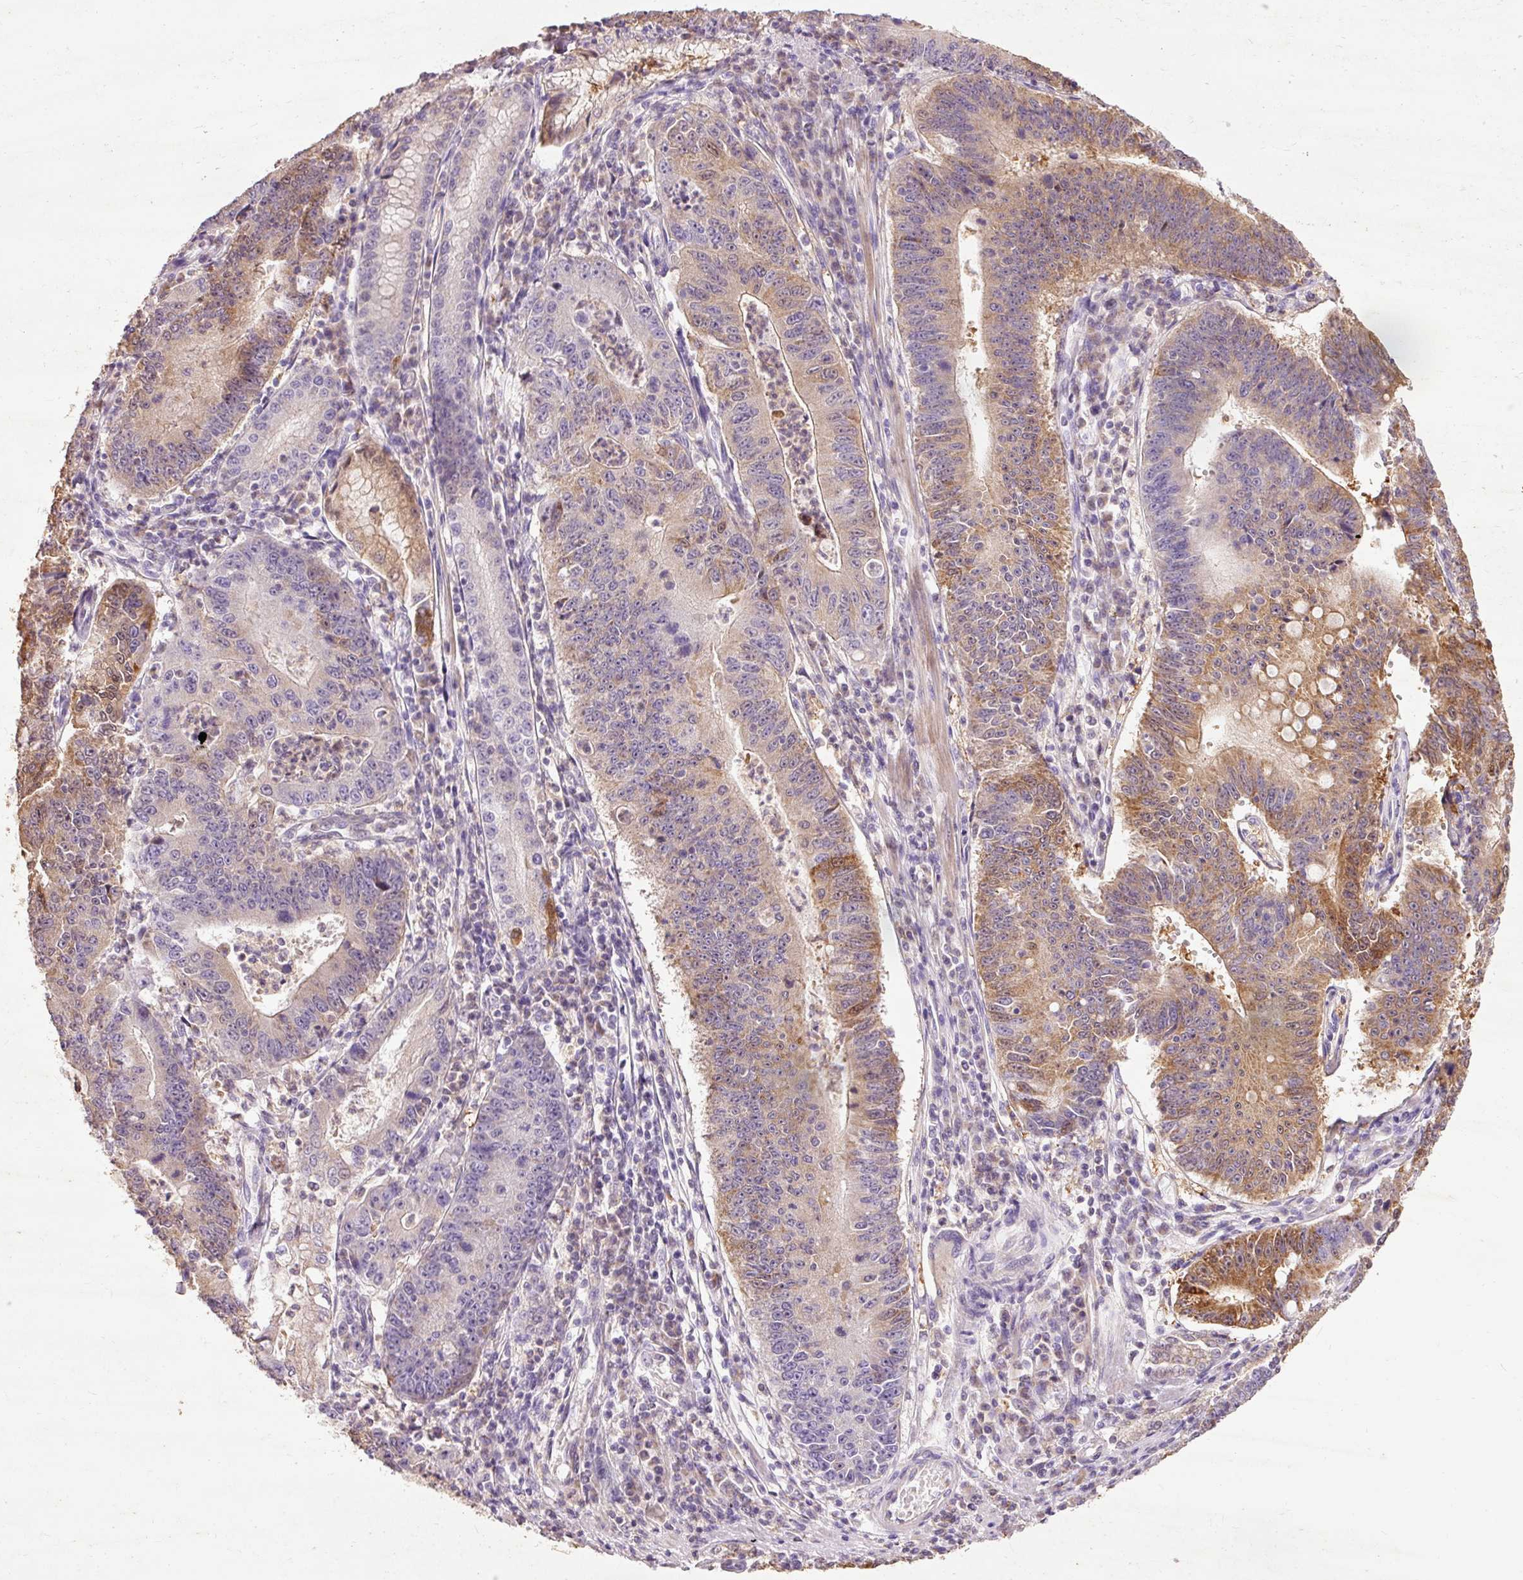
{"staining": {"intensity": "moderate", "quantity": "25%-75%", "location": "cytoplasmic/membranous"}, "tissue": "stomach cancer", "cell_type": "Tumor cells", "image_type": "cancer", "snomed": [{"axis": "morphology", "description": "Adenocarcinoma, NOS"}, {"axis": "topography", "description": "Stomach"}], "caption": "Tumor cells display medium levels of moderate cytoplasmic/membranous staining in about 25%-75% of cells in human stomach cancer (adenocarcinoma). Using DAB (brown) and hematoxylin (blue) stains, captured at high magnification using brightfield microscopy.", "gene": "PRDX5", "patient": {"sex": "male", "age": 59}}